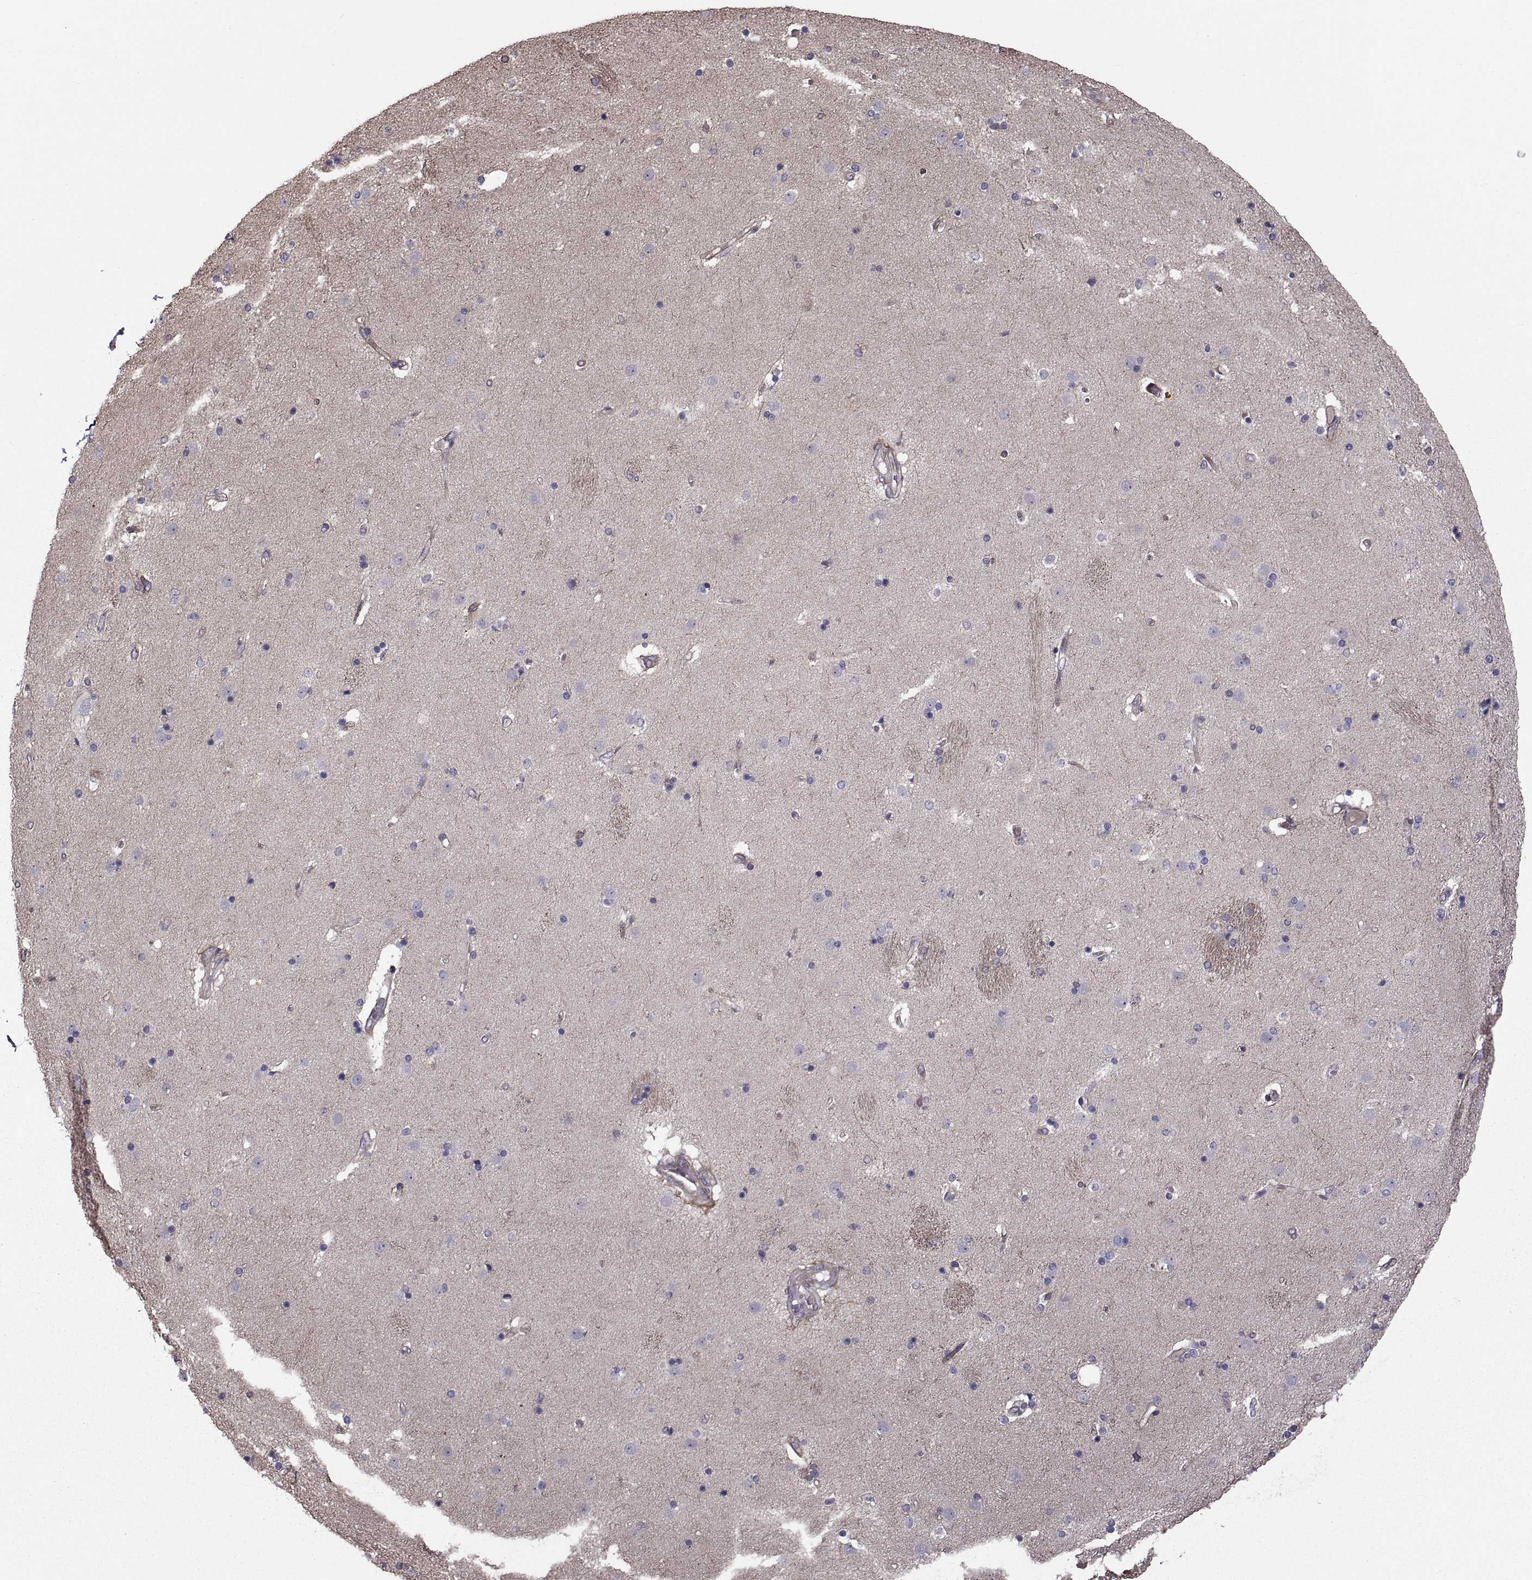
{"staining": {"intensity": "negative", "quantity": "none", "location": "none"}, "tissue": "caudate", "cell_type": "Glial cells", "image_type": "normal", "snomed": [{"axis": "morphology", "description": "Normal tissue, NOS"}, {"axis": "topography", "description": "Lateral ventricle wall"}], "caption": "An image of human caudate is negative for staining in glial cells.", "gene": "PMM2", "patient": {"sex": "male", "age": 54}}